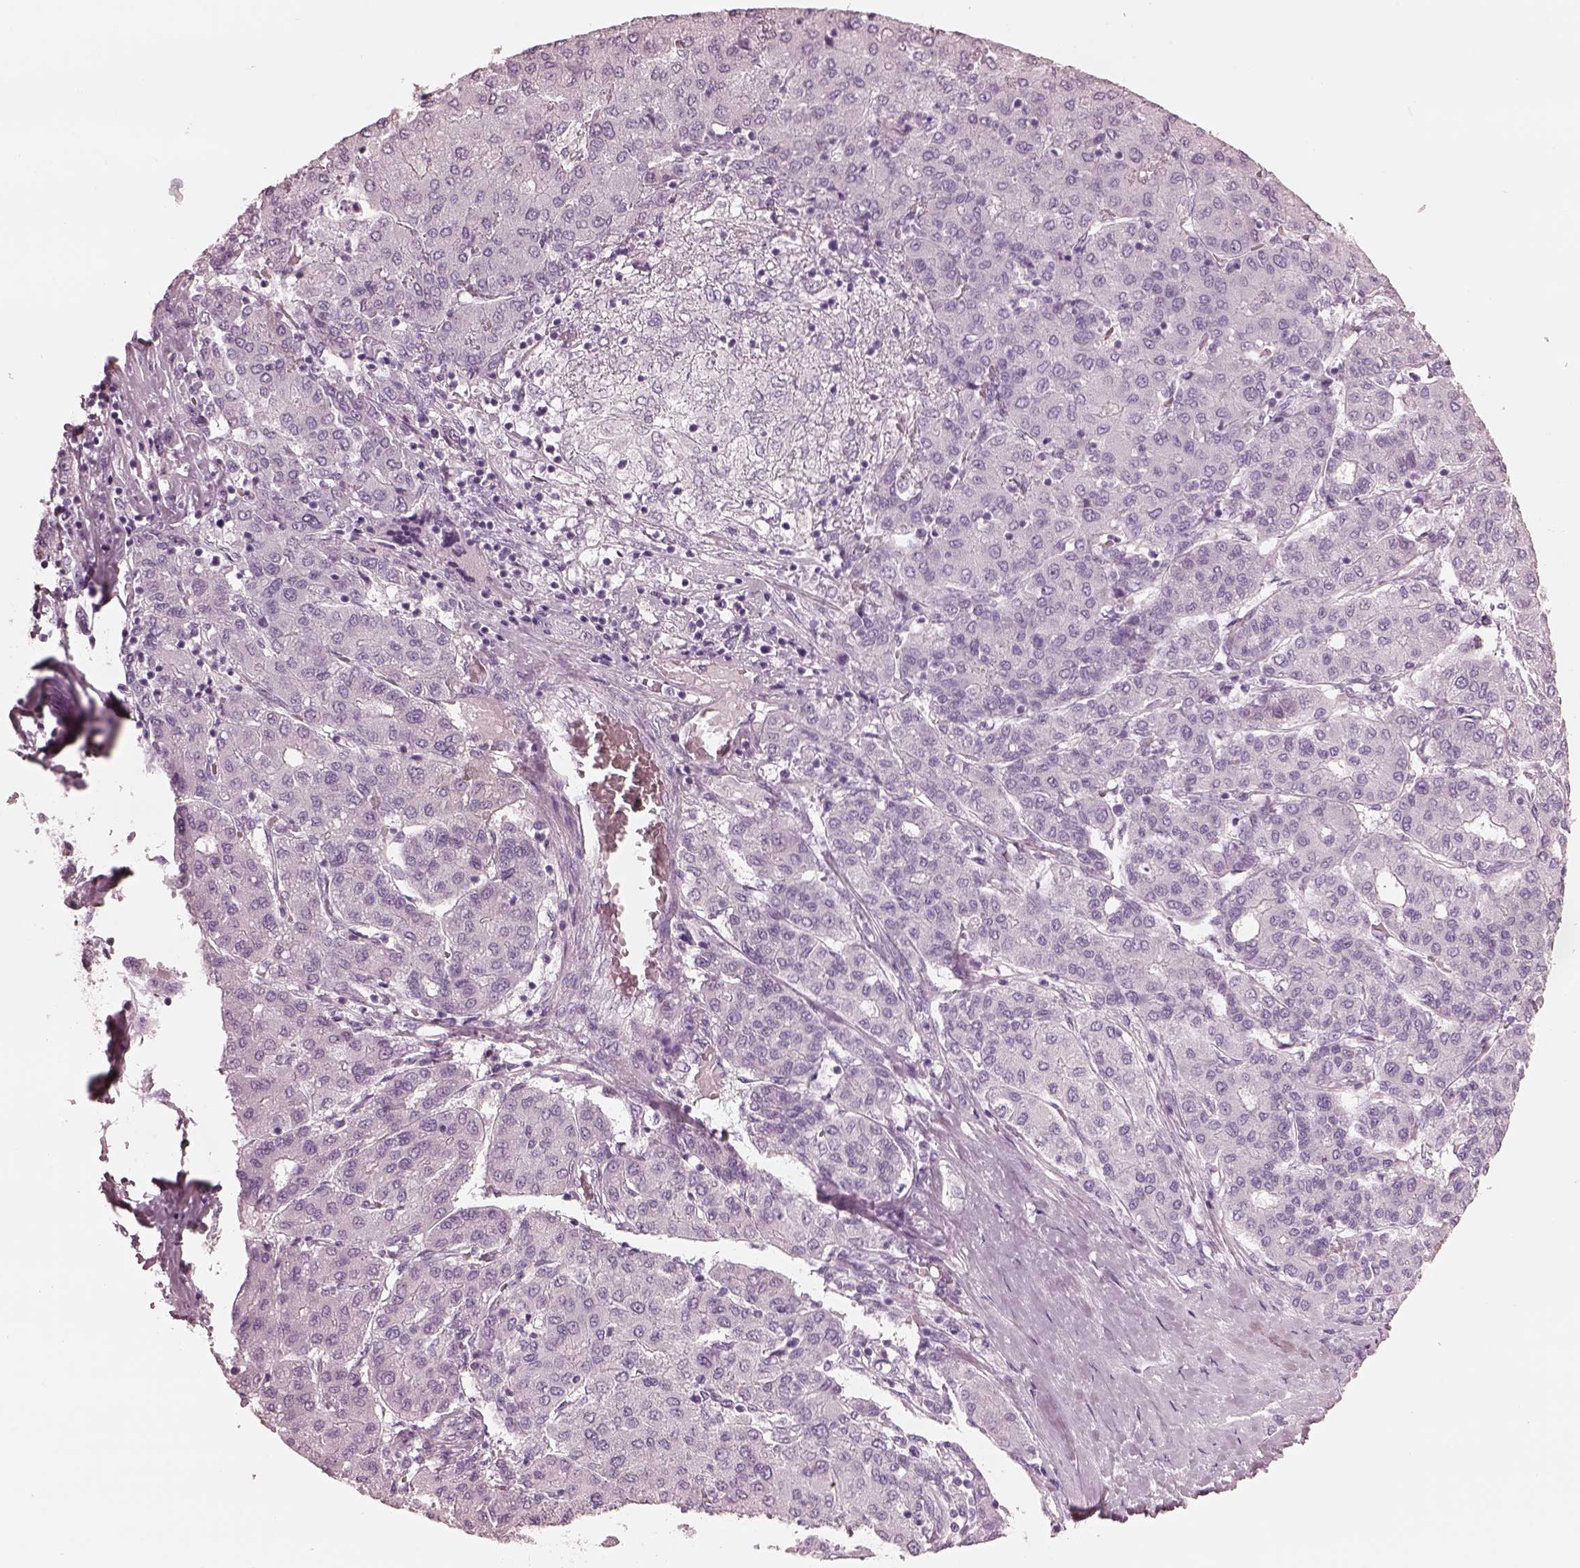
{"staining": {"intensity": "negative", "quantity": "none", "location": "none"}, "tissue": "liver cancer", "cell_type": "Tumor cells", "image_type": "cancer", "snomed": [{"axis": "morphology", "description": "Carcinoma, Hepatocellular, NOS"}, {"axis": "topography", "description": "Liver"}], "caption": "This is an immunohistochemistry (IHC) histopathology image of human hepatocellular carcinoma (liver). There is no positivity in tumor cells.", "gene": "FABP9", "patient": {"sex": "male", "age": 65}}